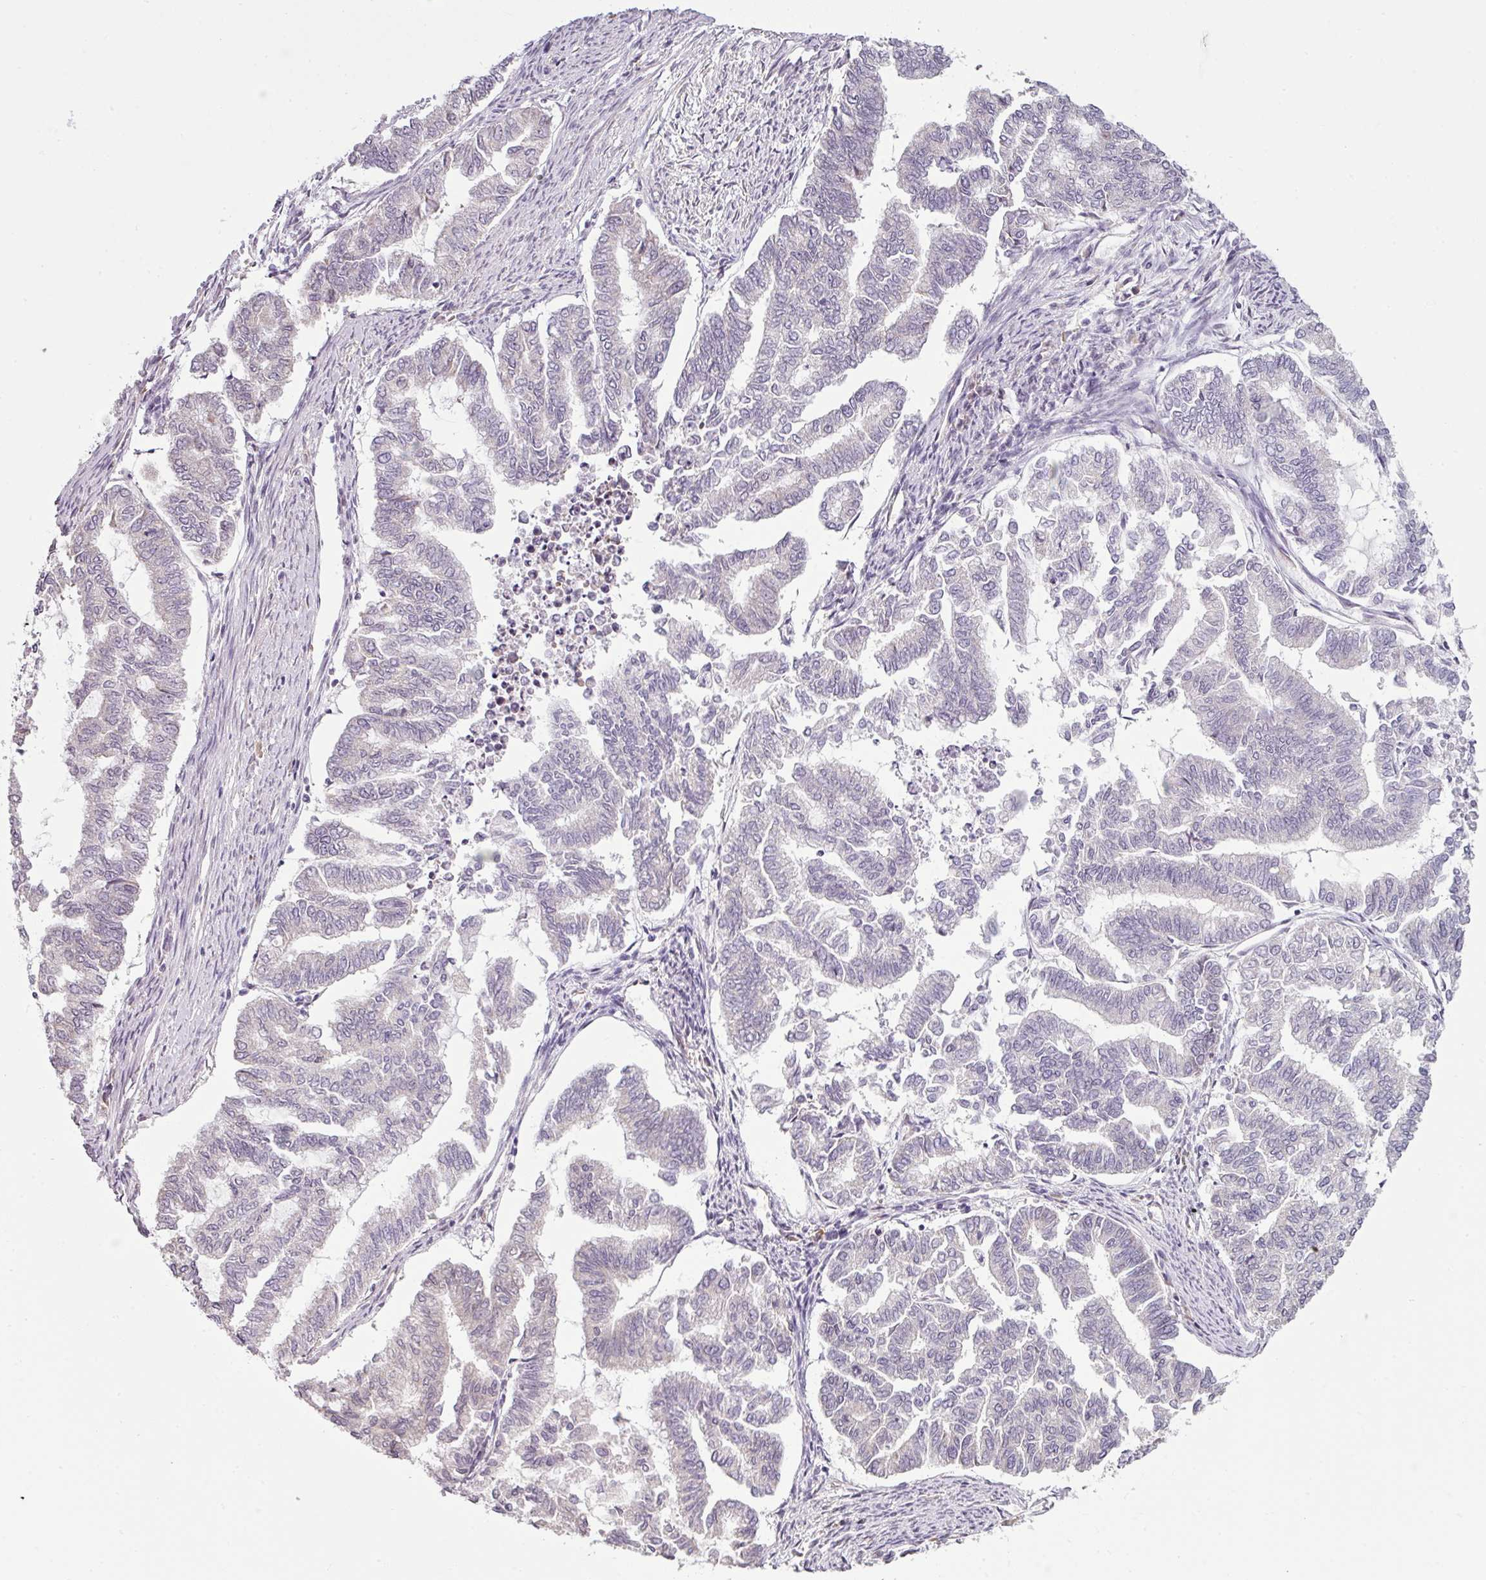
{"staining": {"intensity": "negative", "quantity": "none", "location": "none"}, "tissue": "endometrial cancer", "cell_type": "Tumor cells", "image_type": "cancer", "snomed": [{"axis": "morphology", "description": "Adenocarcinoma, NOS"}, {"axis": "topography", "description": "Endometrium"}], "caption": "The histopathology image exhibits no significant positivity in tumor cells of adenocarcinoma (endometrial).", "gene": "OR52D1", "patient": {"sex": "female", "age": 79}}